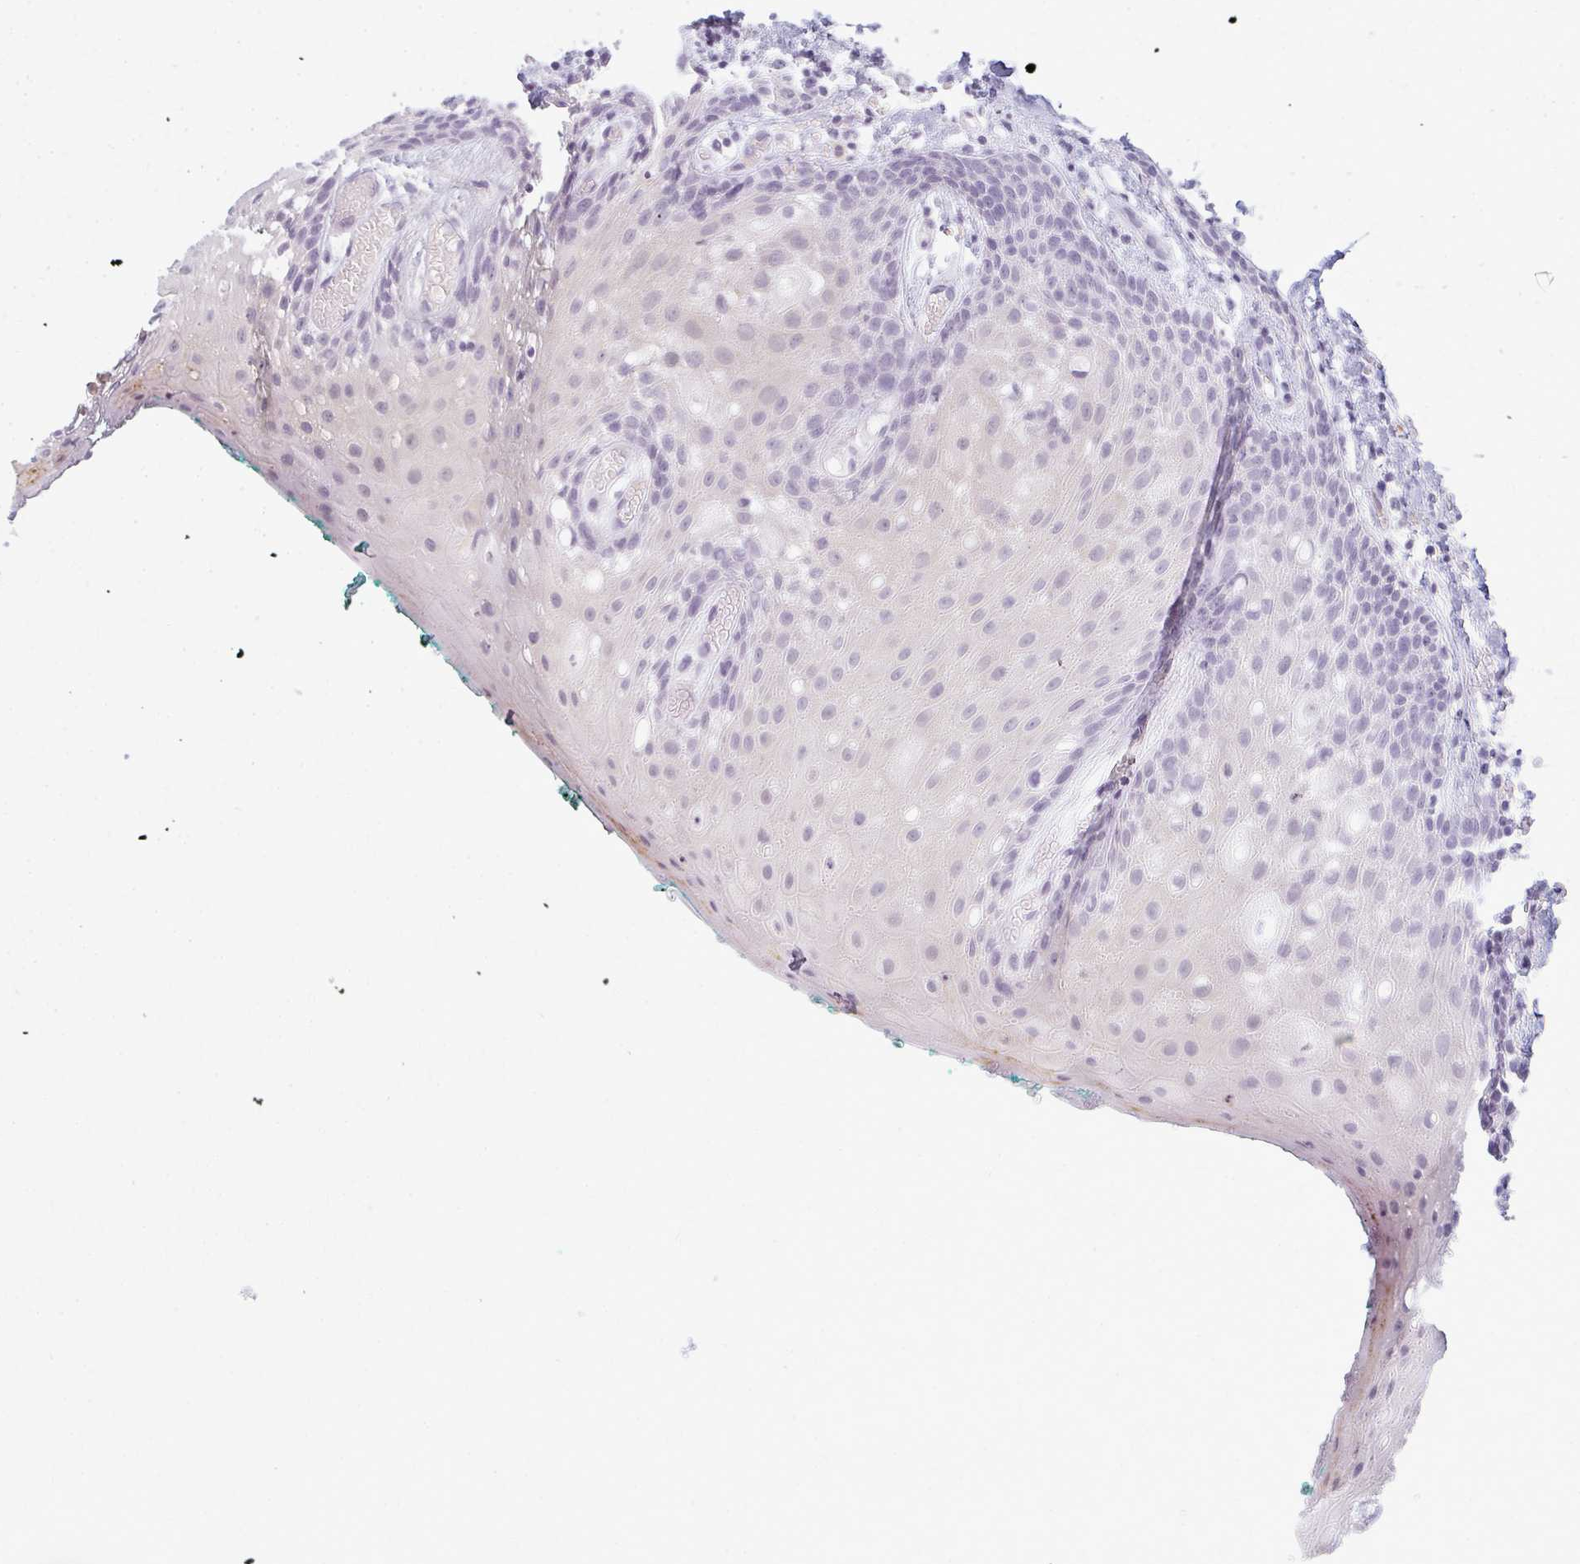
{"staining": {"intensity": "negative", "quantity": "none", "location": "none"}, "tissue": "oral mucosa", "cell_type": "Squamous epithelial cells", "image_type": "normal", "snomed": [{"axis": "morphology", "description": "Normal tissue, NOS"}, {"axis": "topography", "description": "Oral tissue"}, {"axis": "topography", "description": "Tounge, NOS"}], "caption": "IHC micrograph of unremarkable human oral mucosa stained for a protein (brown), which reveals no positivity in squamous epithelial cells. (DAB immunohistochemistry, high magnification).", "gene": "CA3", "patient": {"sex": "female", "age": 62}}